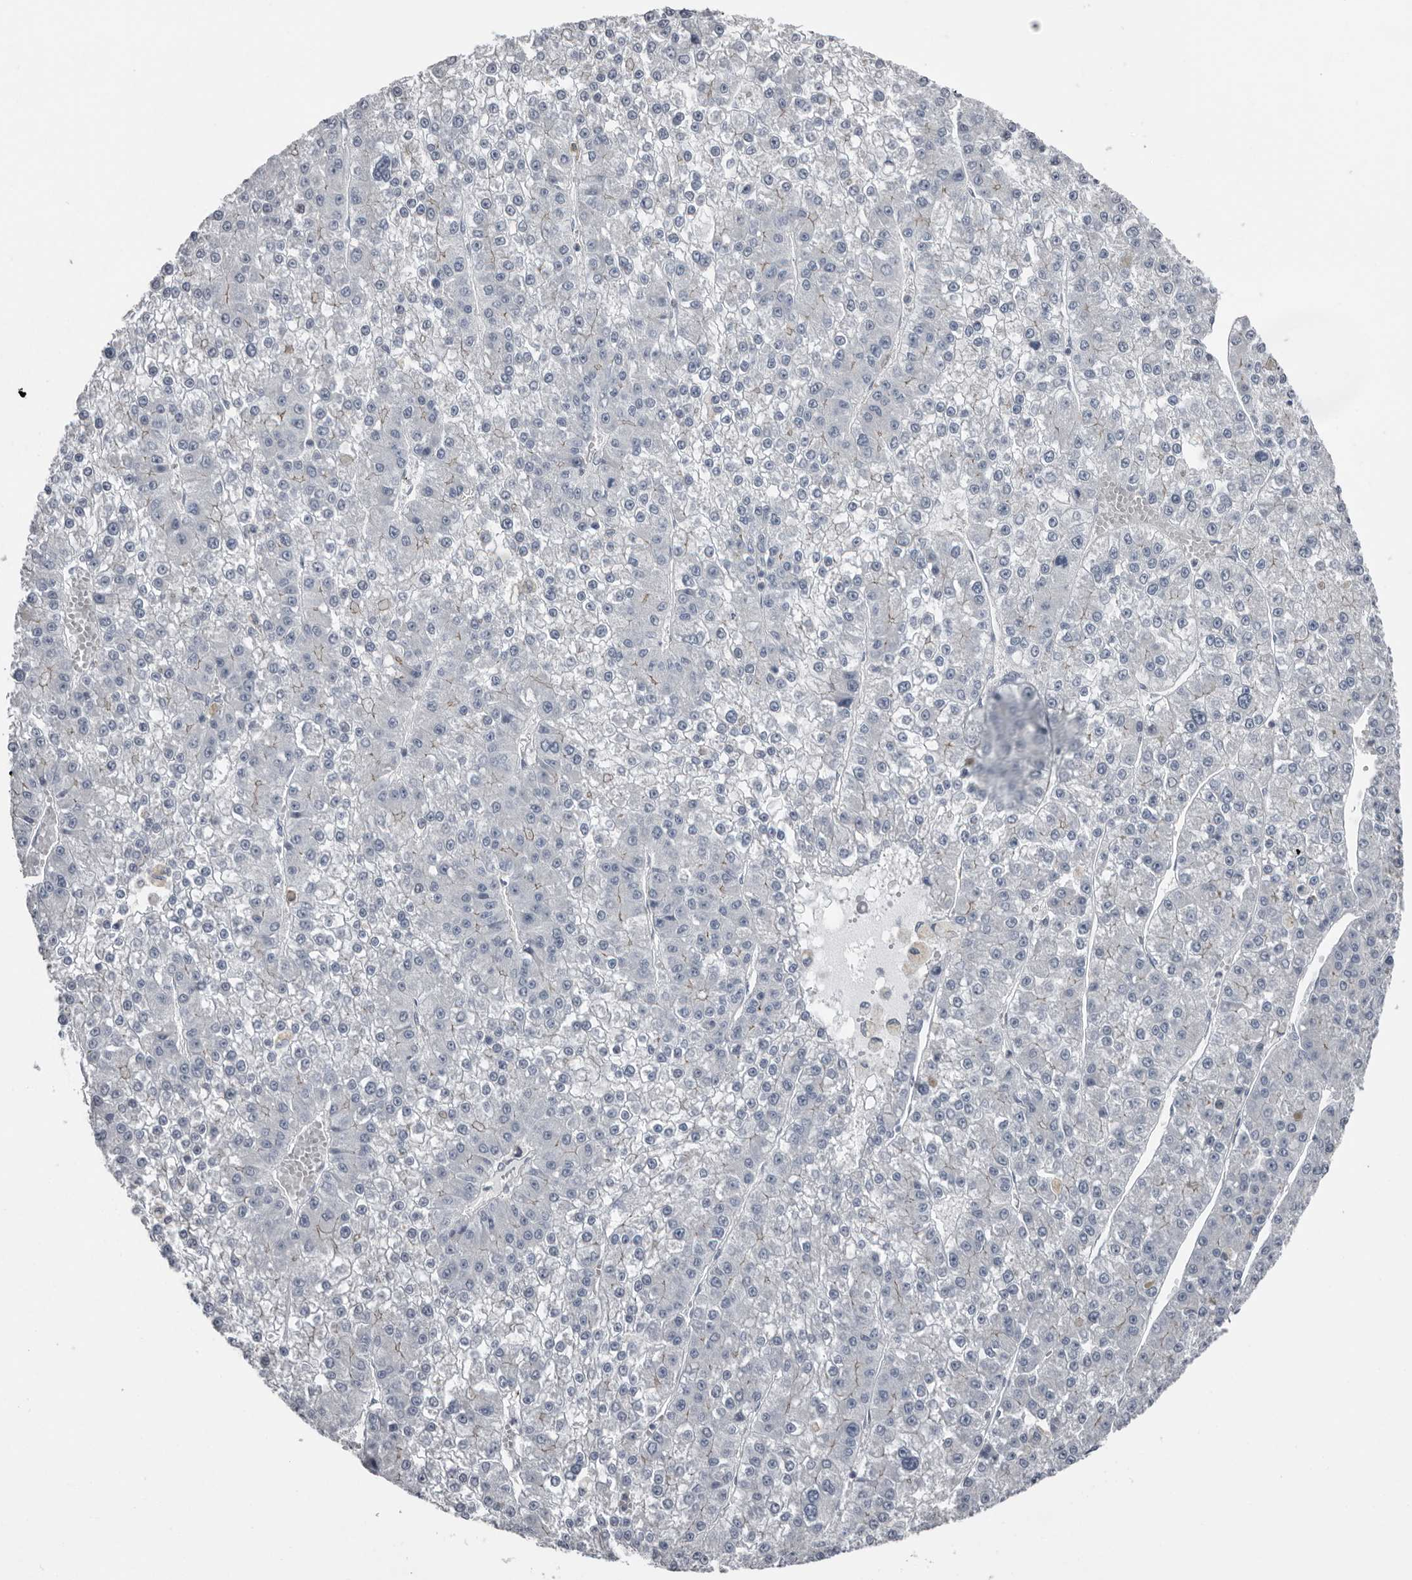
{"staining": {"intensity": "negative", "quantity": "none", "location": "none"}, "tissue": "liver cancer", "cell_type": "Tumor cells", "image_type": "cancer", "snomed": [{"axis": "morphology", "description": "Carcinoma, Hepatocellular, NOS"}, {"axis": "topography", "description": "Liver"}], "caption": "Liver cancer (hepatocellular carcinoma) was stained to show a protein in brown. There is no significant positivity in tumor cells.", "gene": "FABP7", "patient": {"sex": "female", "age": 73}}